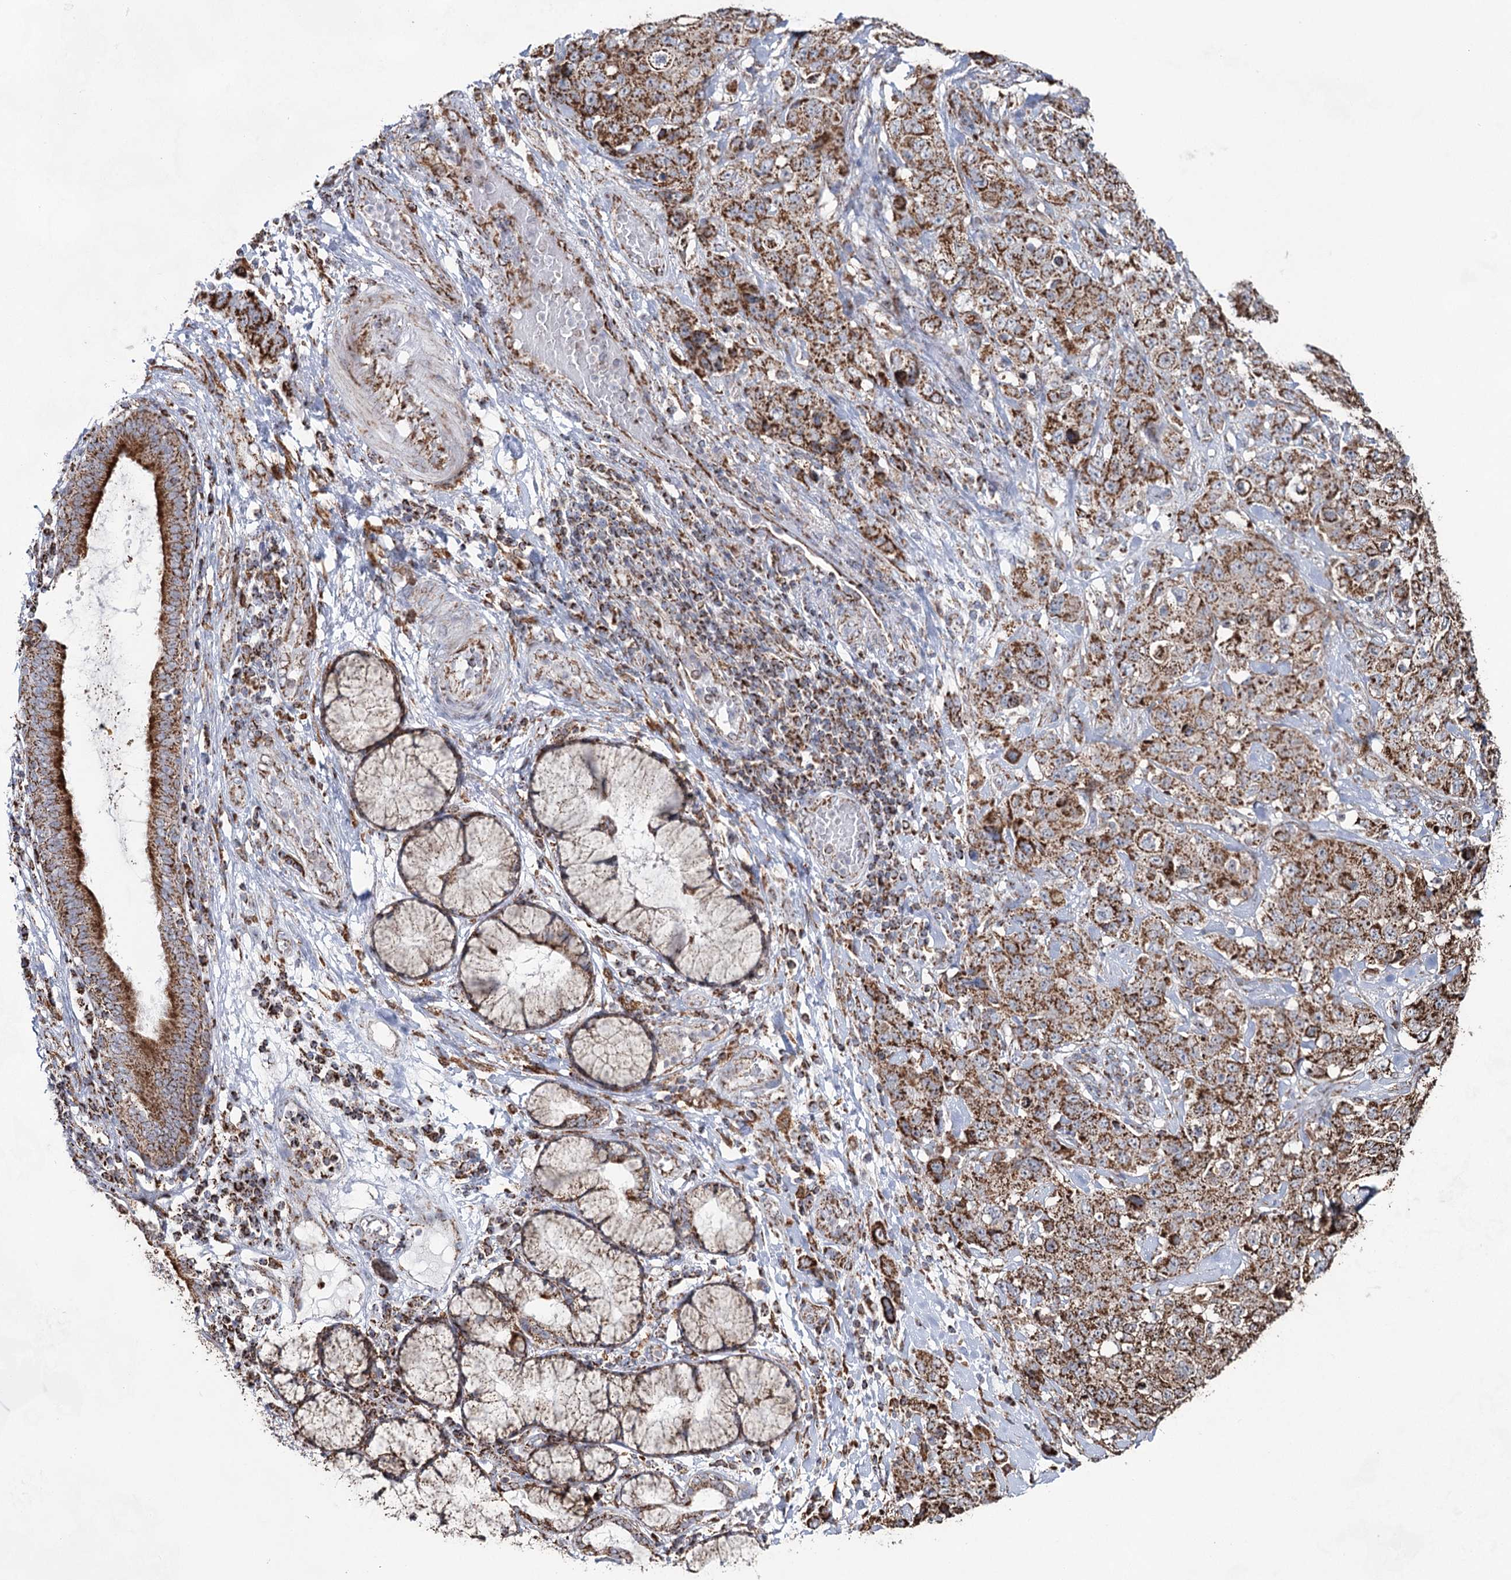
{"staining": {"intensity": "strong", "quantity": ">75%", "location": "cytoplasmic/membranous"}, "tissue": "stomach cancer", "cell_type": "Tumor cells", "image_type": "cancer", "snomed": [{"axis": "morphology", "description": "Adenocarcinoma, NOS"}, {"axis": "topography", "description": "Stomach"}], "caption": "Immunohistochemical staining of human stomach cancer (adenocarcinoma) demonstrates high levels of strong cytoplasmic/membranous protein staining in approximately >75% of tumor cells. (DAB (3,3'-diaminobenzidine) = brown stain, brightfield microscopy at high magnification).", "gene": "CWF19L1", "patient": {"sex": "male", "age": 48}}